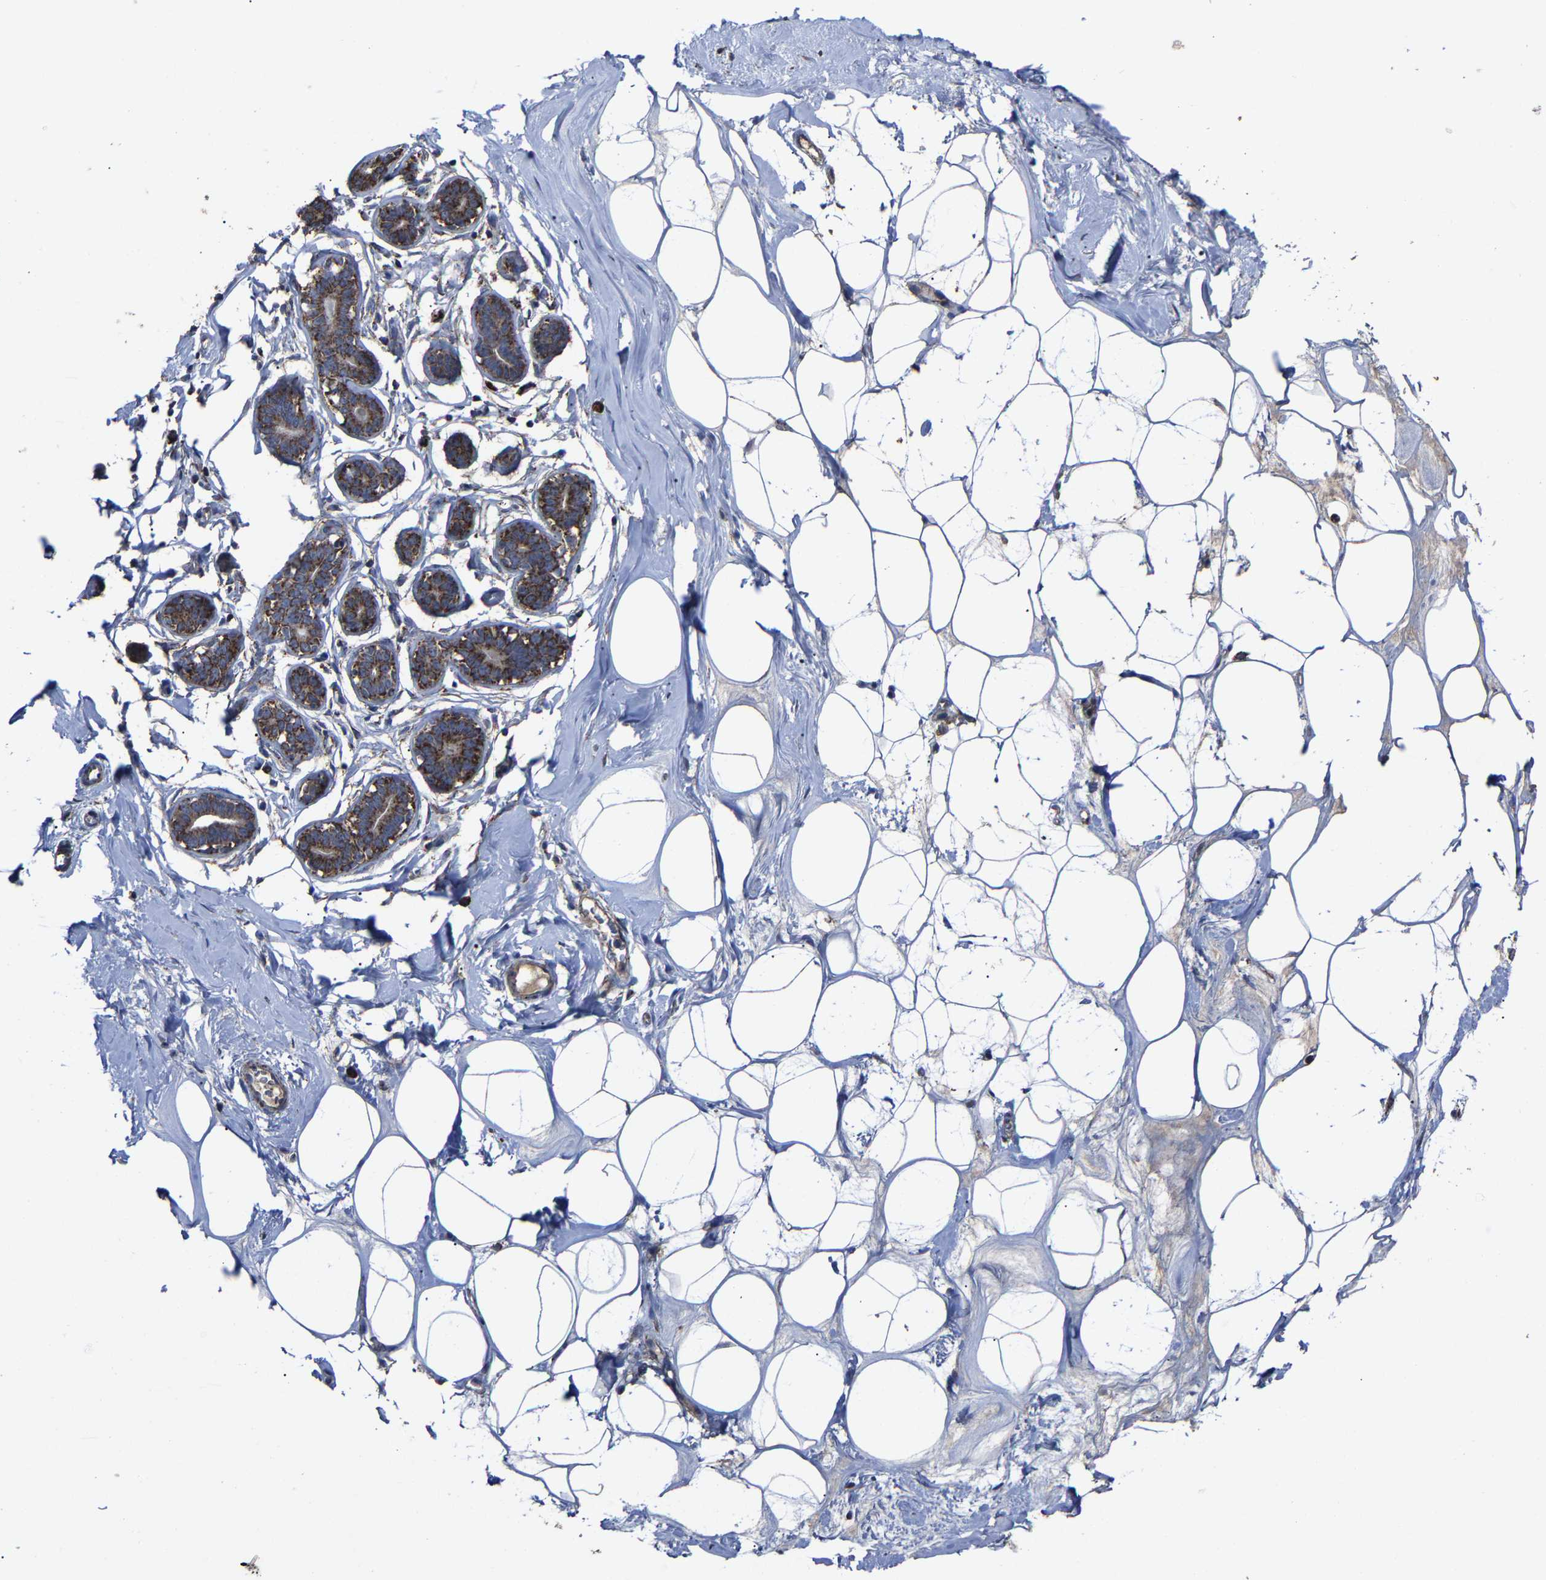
{"staining": {"intensity": "moderate", "quantity": "25%-75%", "location": "cytoplasmic/membranous"}, "tissue": "adipose tissue", "cell_type": "Adipocytes", "image_type": "normal", "snomed": [{"axis": "morphology", "description": "Normal tissue, NOS"}, {"axis": "morphology", "description": "Fibrosis, NOS"}, {"axis": "topography", "description": "Breast"}, {"axis": "topography", "description": "Adipose tissue"}], "caption": "Normal adipose tissue demonstrates moderate cytoplasmic/membranous expression in approximately 25%-75% of adipocytes The staining is performed using DAB brown chromogen to label protein expression. The nuclei are counter-stained blue using hematoxylin..", "gene": "NDUFV3", "patient": {"sex": "female", "age": 39}}